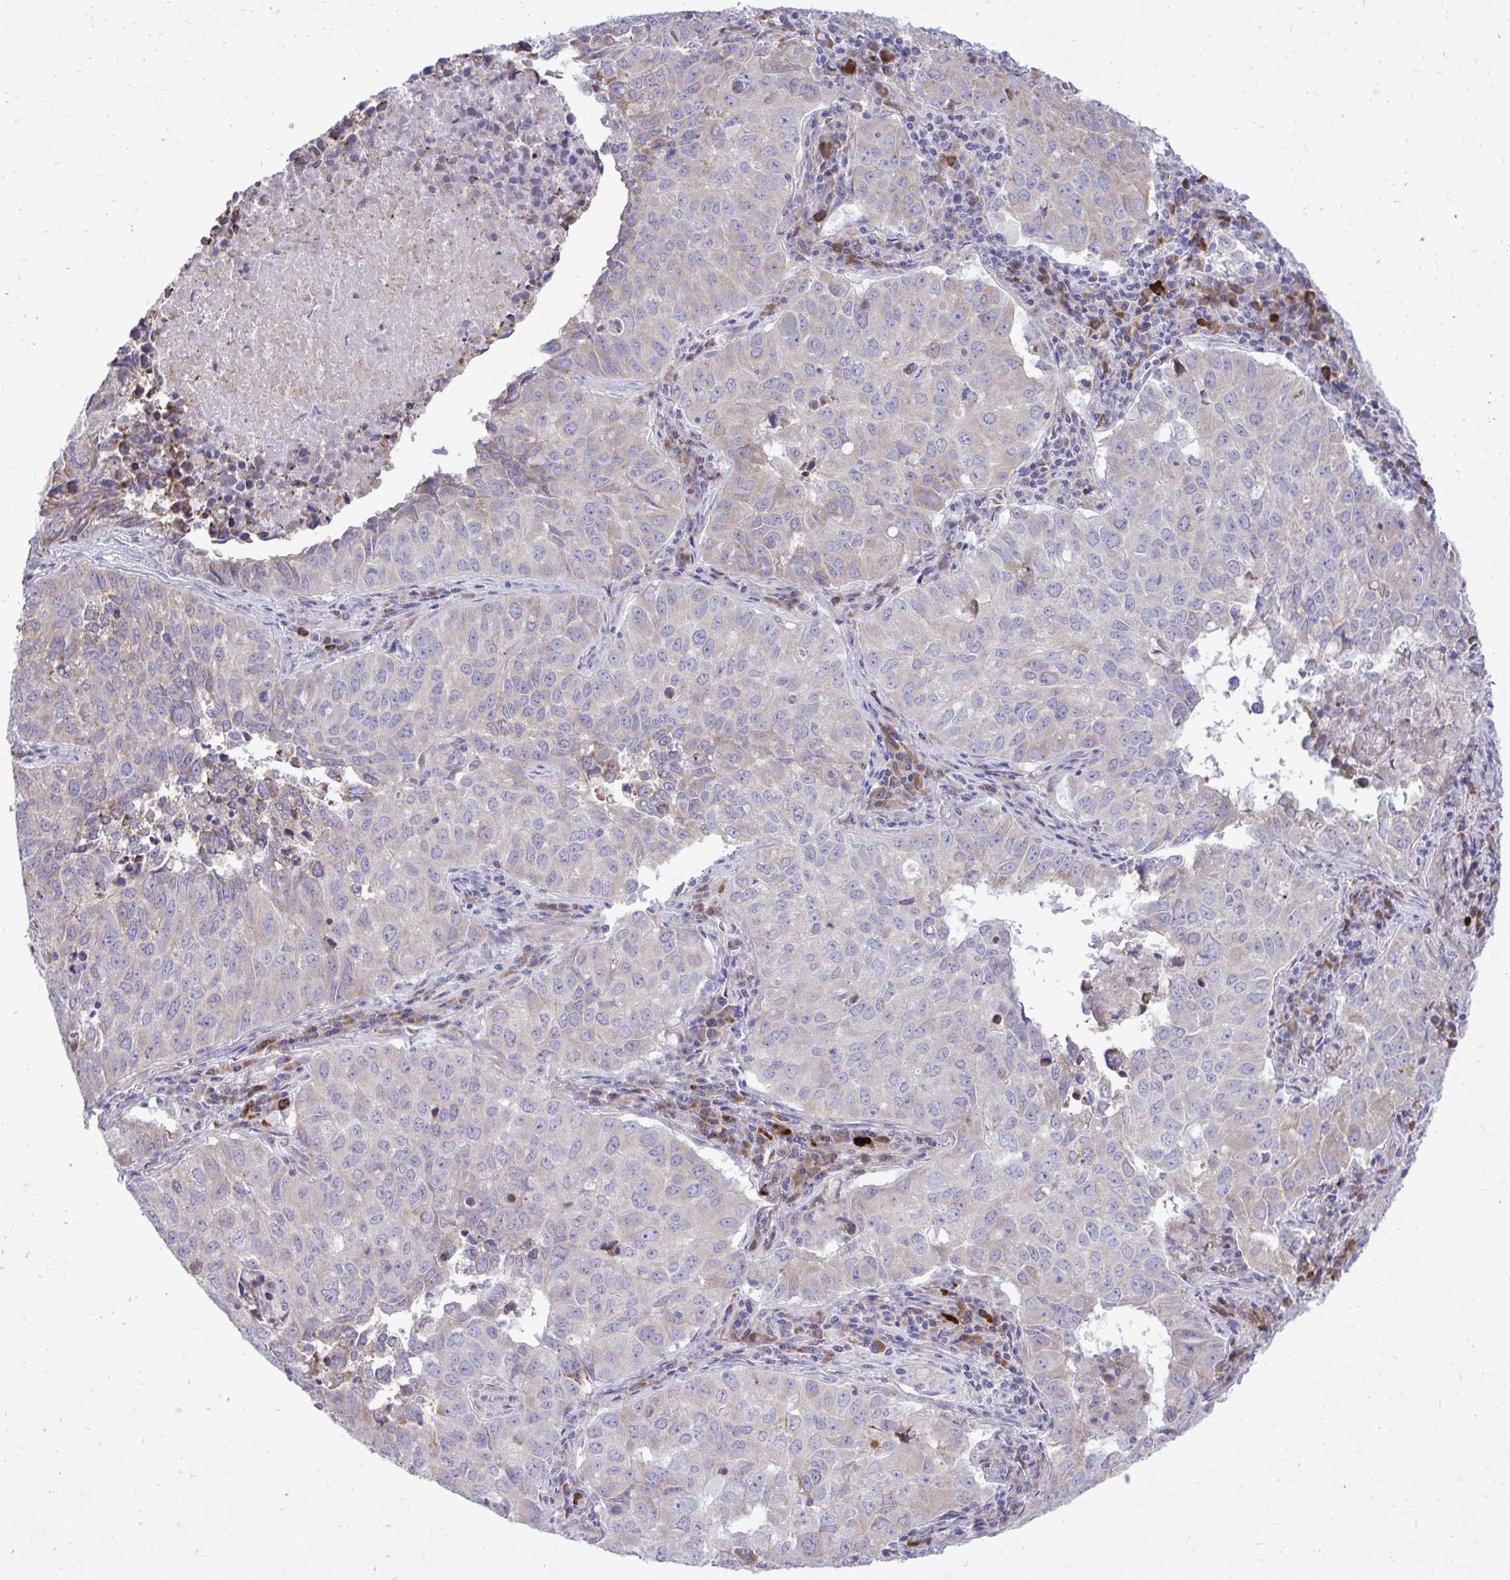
{"staining": {"intensity": "weak", "quantity": "<25%", "location": "cytoplasmic/membranous"}, "tissue": "lung cancer", "cell_type": "Tumor cells", "image_type": "cancer", "snomed": [{"axis": "morphology", "description": "Adenocarcinoma, NOS"}, {"axis": "topography", "description": "Lung"}], "caption": "Lung adenocarcinoma stained for a protein using immunohistochemistry (IHC) demonstrates no staining tumor cells.", "gene": "METTL9", "patient": {"sex": "female", "age": 50}}